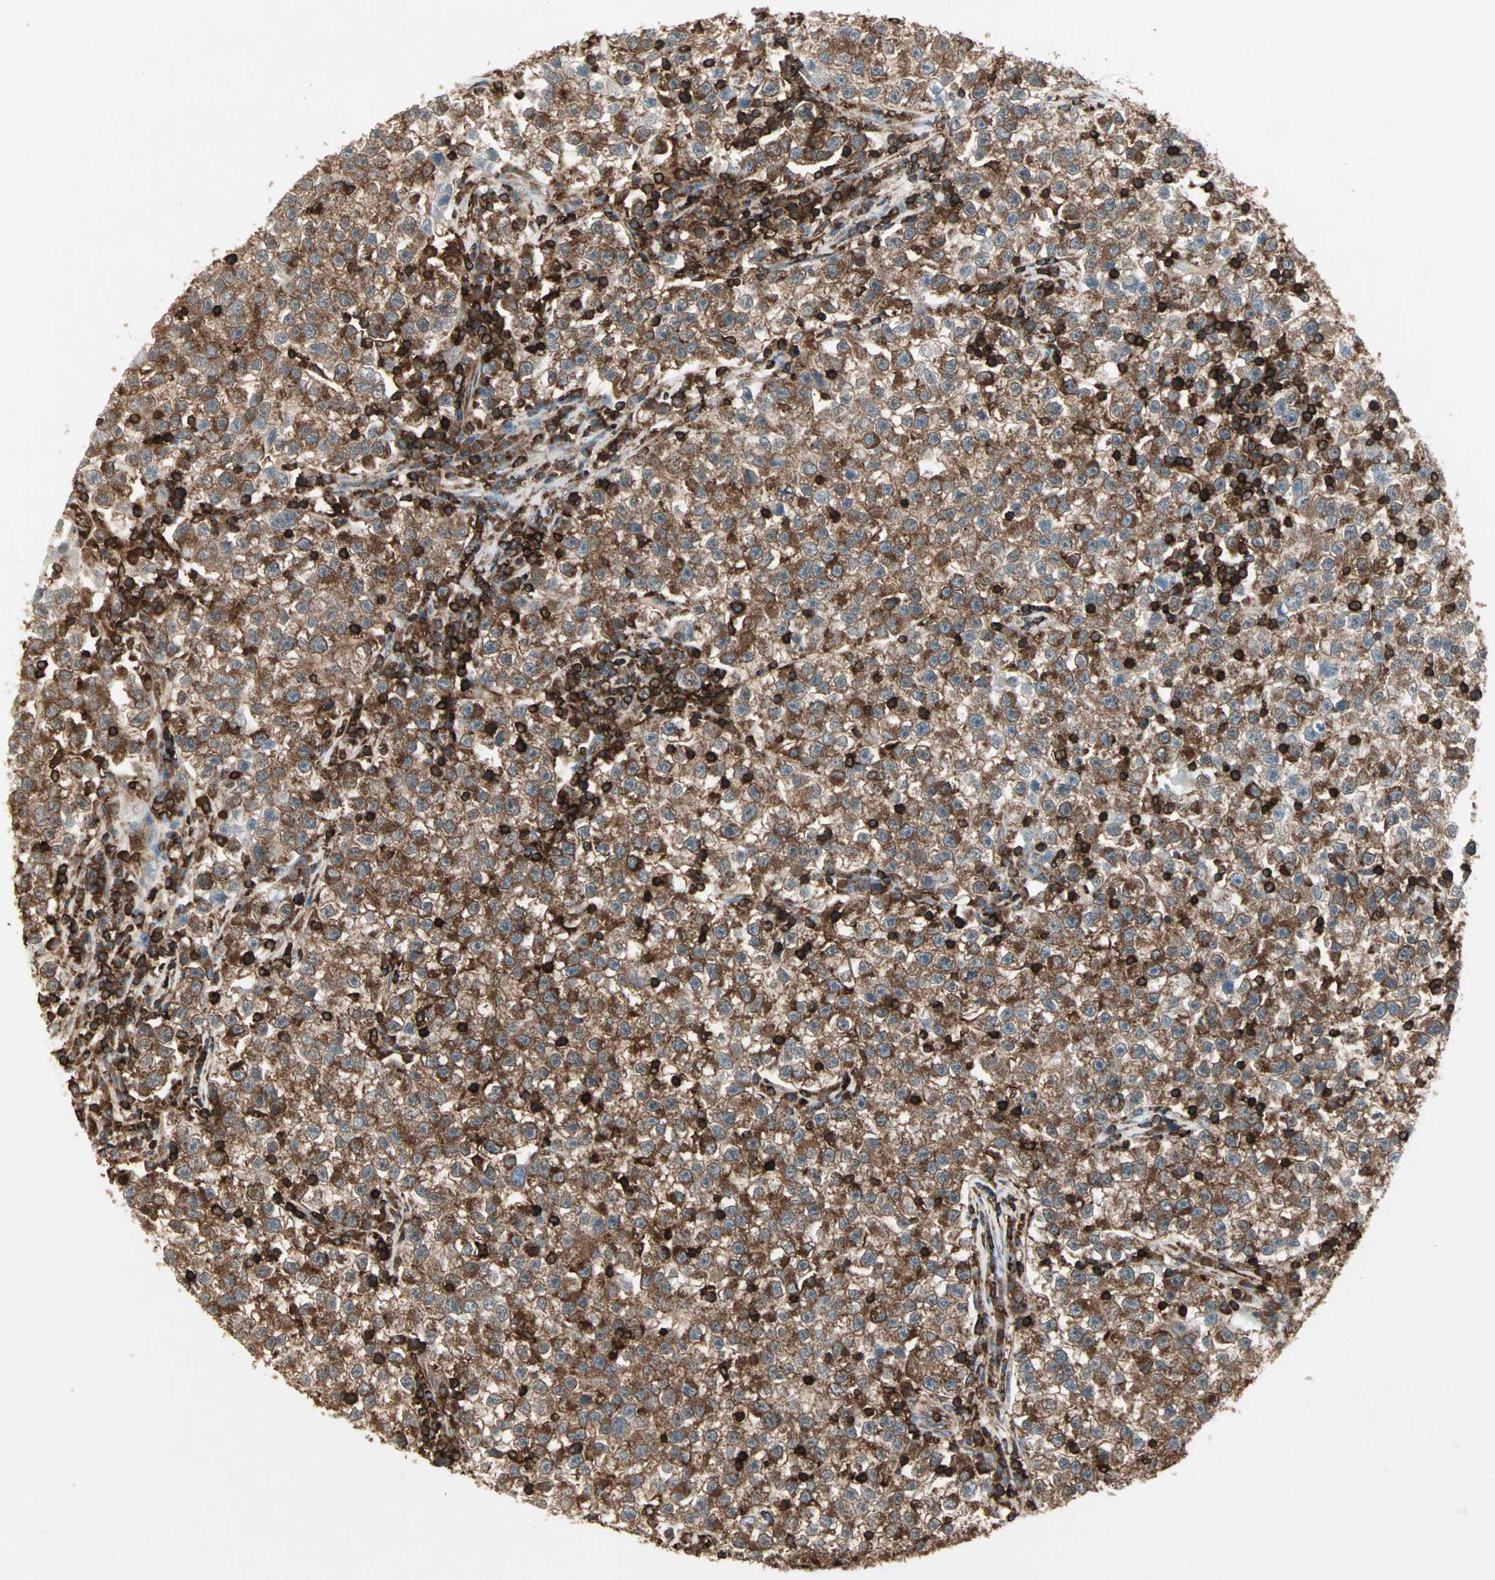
{"staining": {"intensity": "strong", "quantity": ">75%", "location": "cytoplasmic/membranous"}, "tissue": "testis cancer", "cell_type": "Tumor cells", "image_type": "cancer", "snomed": [{"axis": "morphology", "description": "Seminoma, NOS"}, {"axis": "topography", "description": "Testis"}], "caption": "Testis seminoma tissue demonstrates strong cytoplasmic/membranous positivity in approximately >75% of tumor cells, visualized by immunohistochemistry.", "gene": "MMP3", "patient": {"sex": "male", "age": 22}}